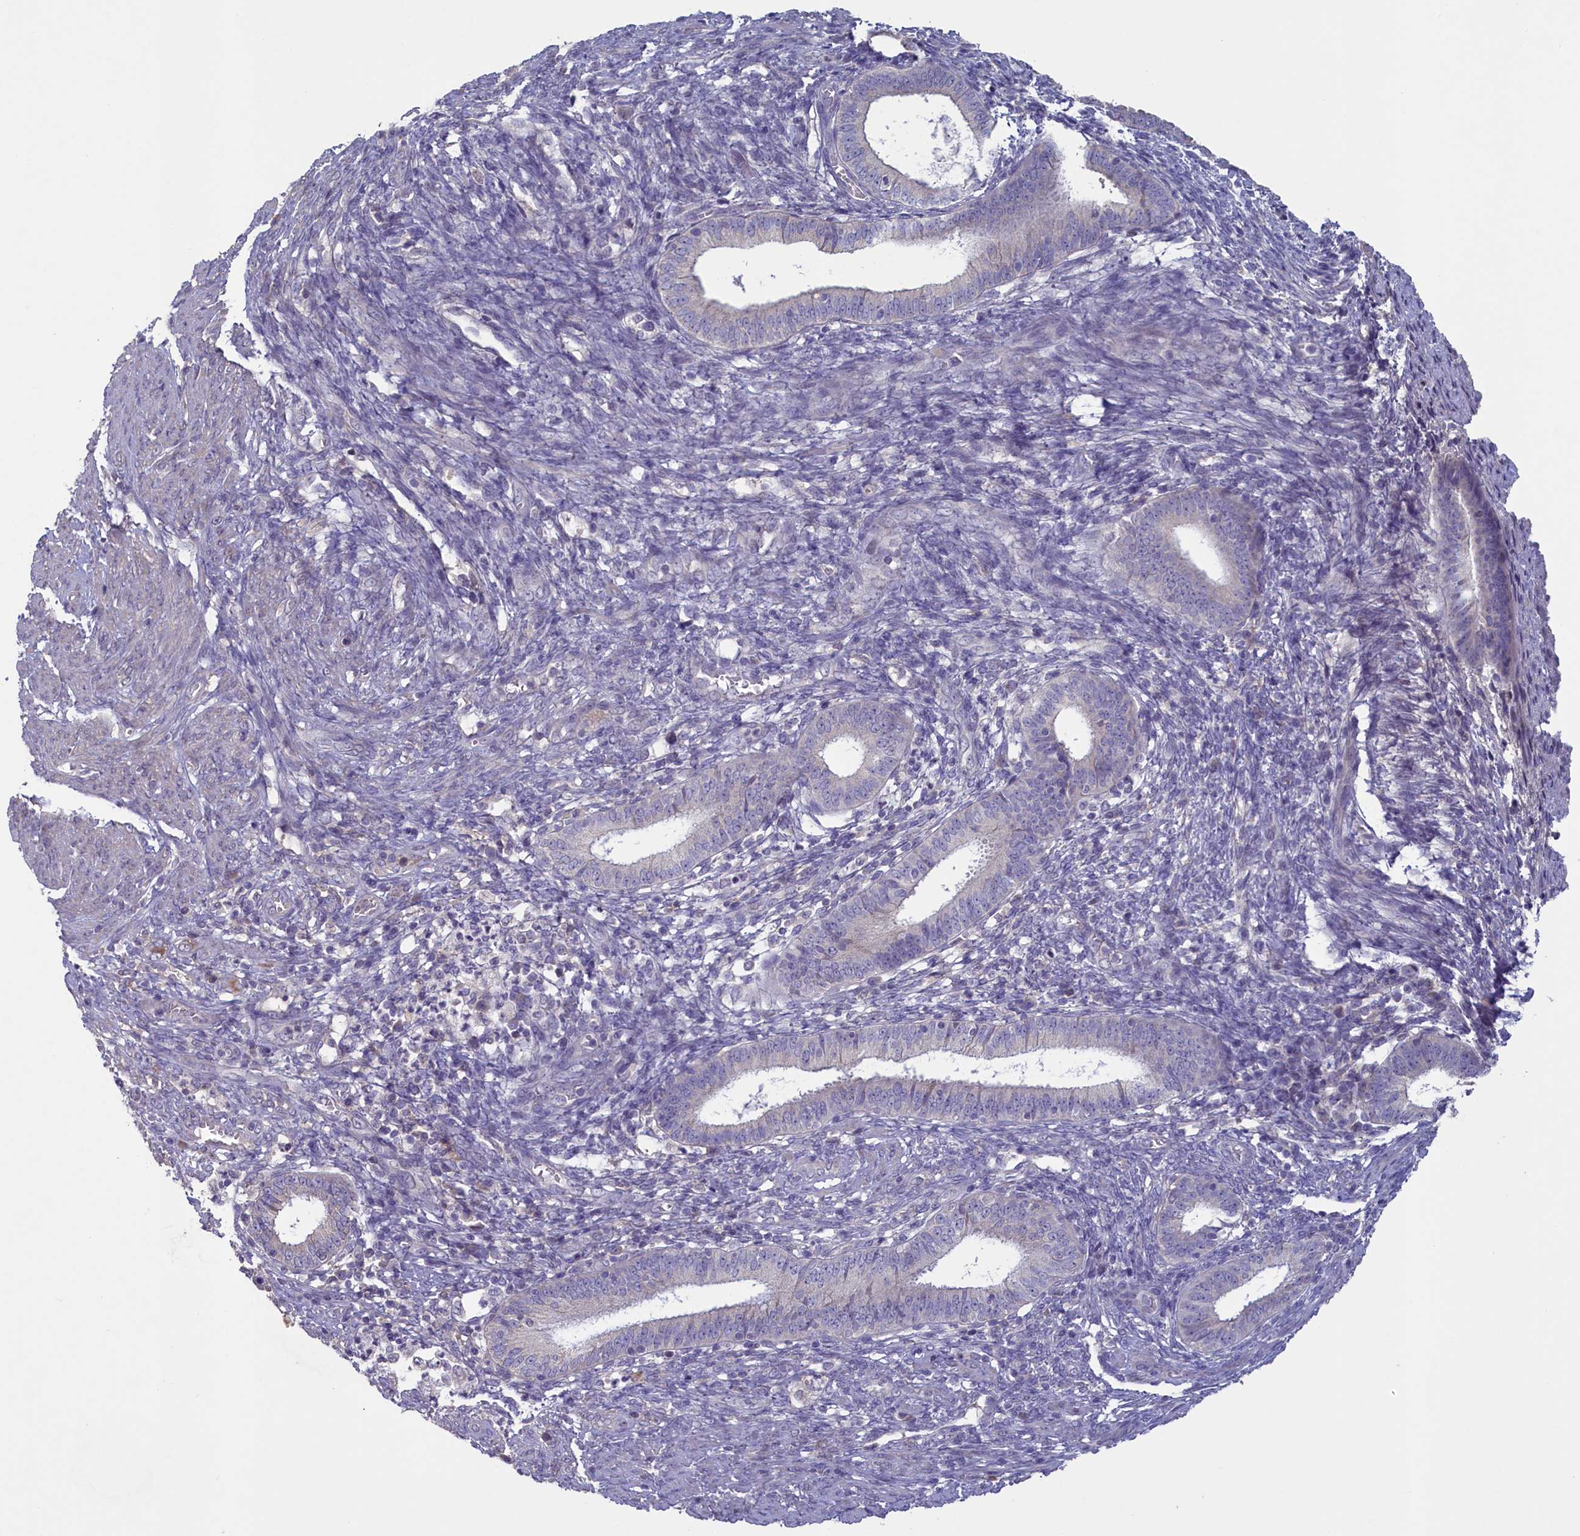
{"staining": {"intensity": "negative", "quantity": "none", "location": "none"}, "tissue": "endometrial cancer", "cell_type": "Tumor cells", "image_type": "cancer", "snomed": [{"axis": "morphology", "description": "Adenocarcinoma, NOS"}, {"axis": "topography", "description": "Endometrium"}], "caption": "Endometrial cancer was stained to show a protein in brown. There is no significant expression in tumor cells. (Brightfield microscopy of DAB (3,3'-diaminobenzidine) immunohistochemistry (IHC) at high magnification).", "gene": "ATF7IP2", "patient": {"sex": "female", "age": 51}}